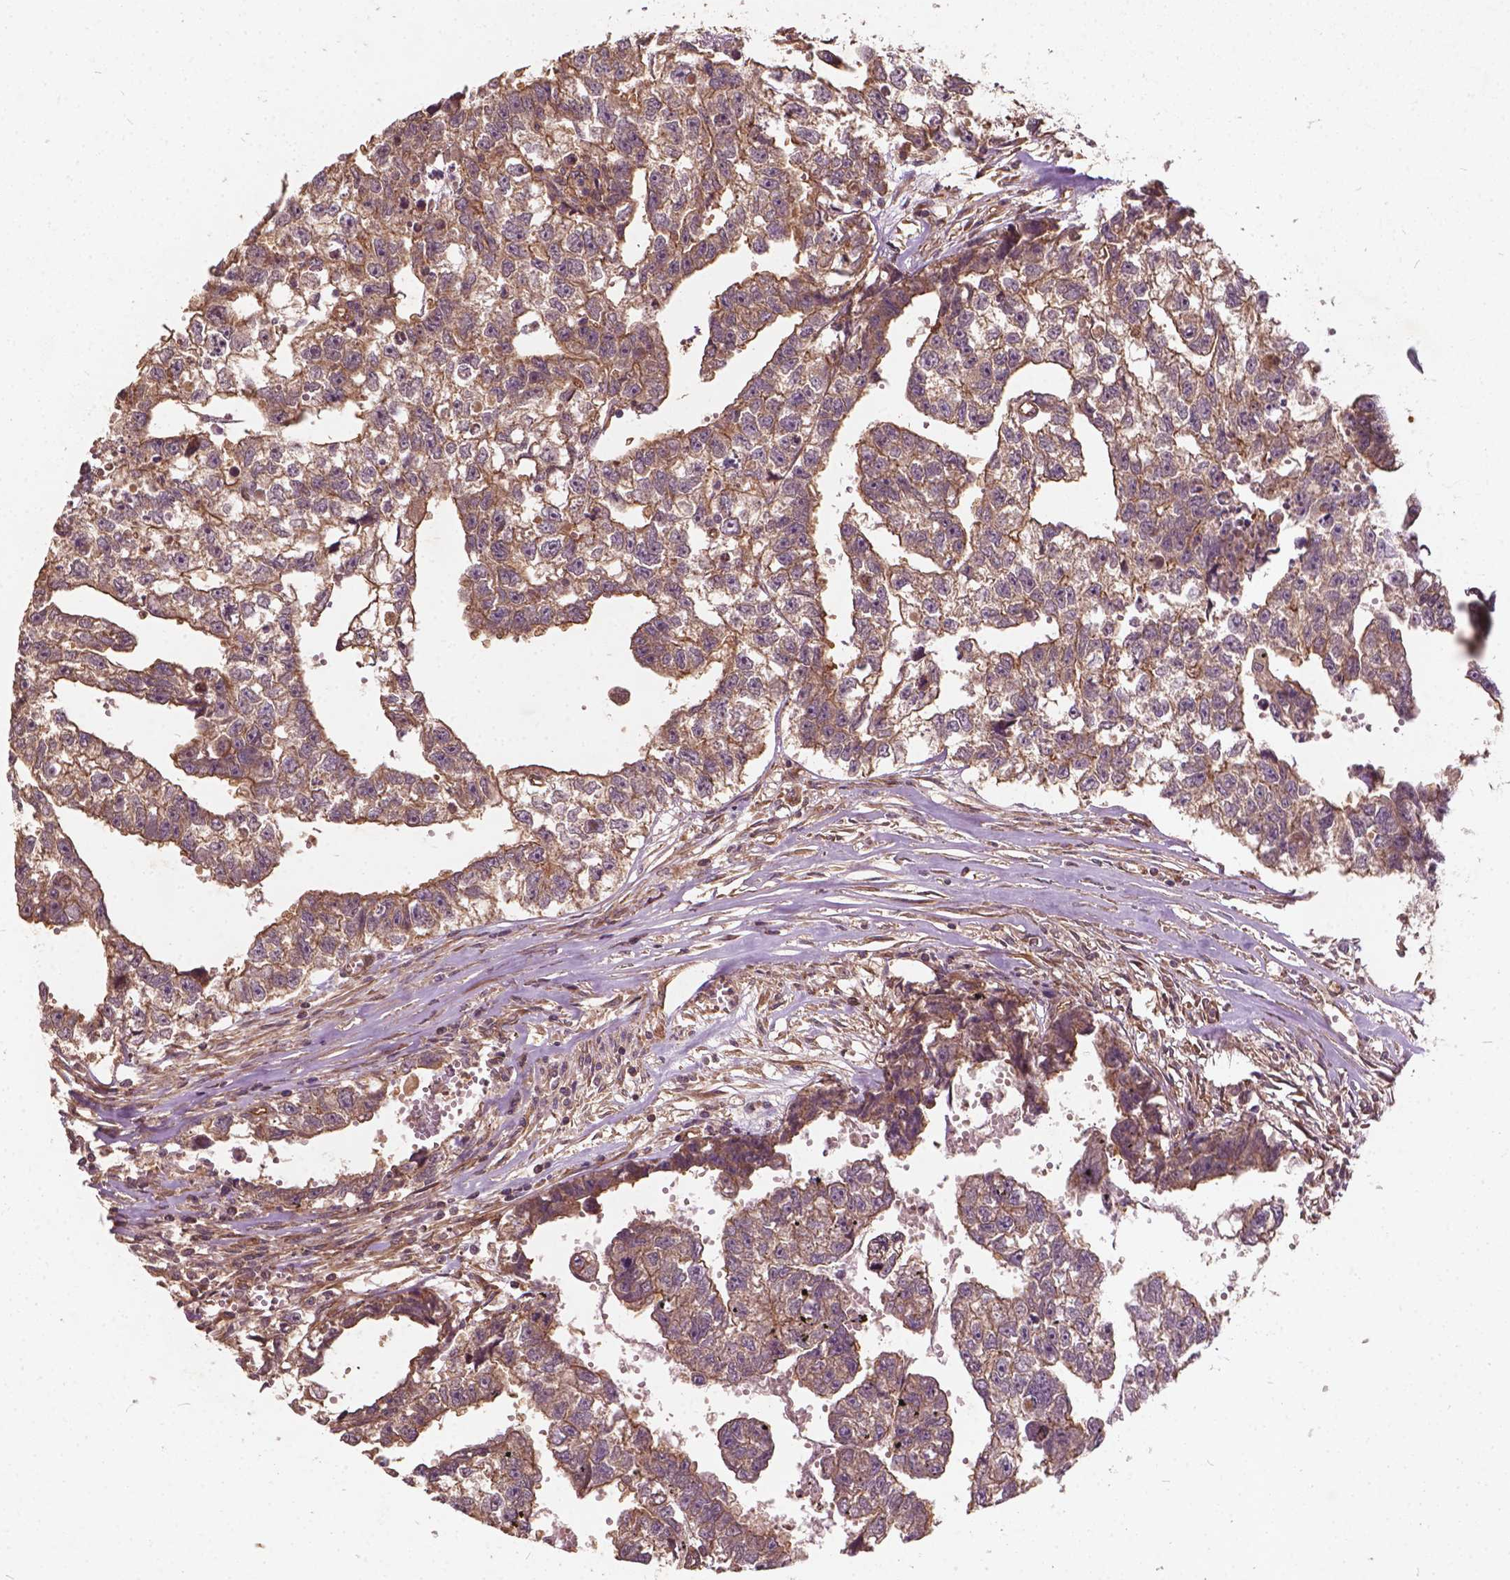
{"staining": {"intensity": "weak", "quantity": ">75%", "location": "cytoplasmic/membranous"}, "tissue": "testis cancer", "cell_type": "Tumor cells", "image_type": "cancer", "snomed": [{"axis": "morphology", "description": "Carcinoma, Embryonal, NOS"}, {"axis": "morphology", "description": "Teratoma, malignant, NOS"}, {"axis": "topography", "description": "Testis"}], "caption": "IHC photomicrograph of human testis cancer stained for a protein (brown), which reveals low levels of weak cytoplasmic/membranous expression in about >75% of tumor cells.", "gene": "UBXN2A", "patient": {"sex": "male", "age": 44}}